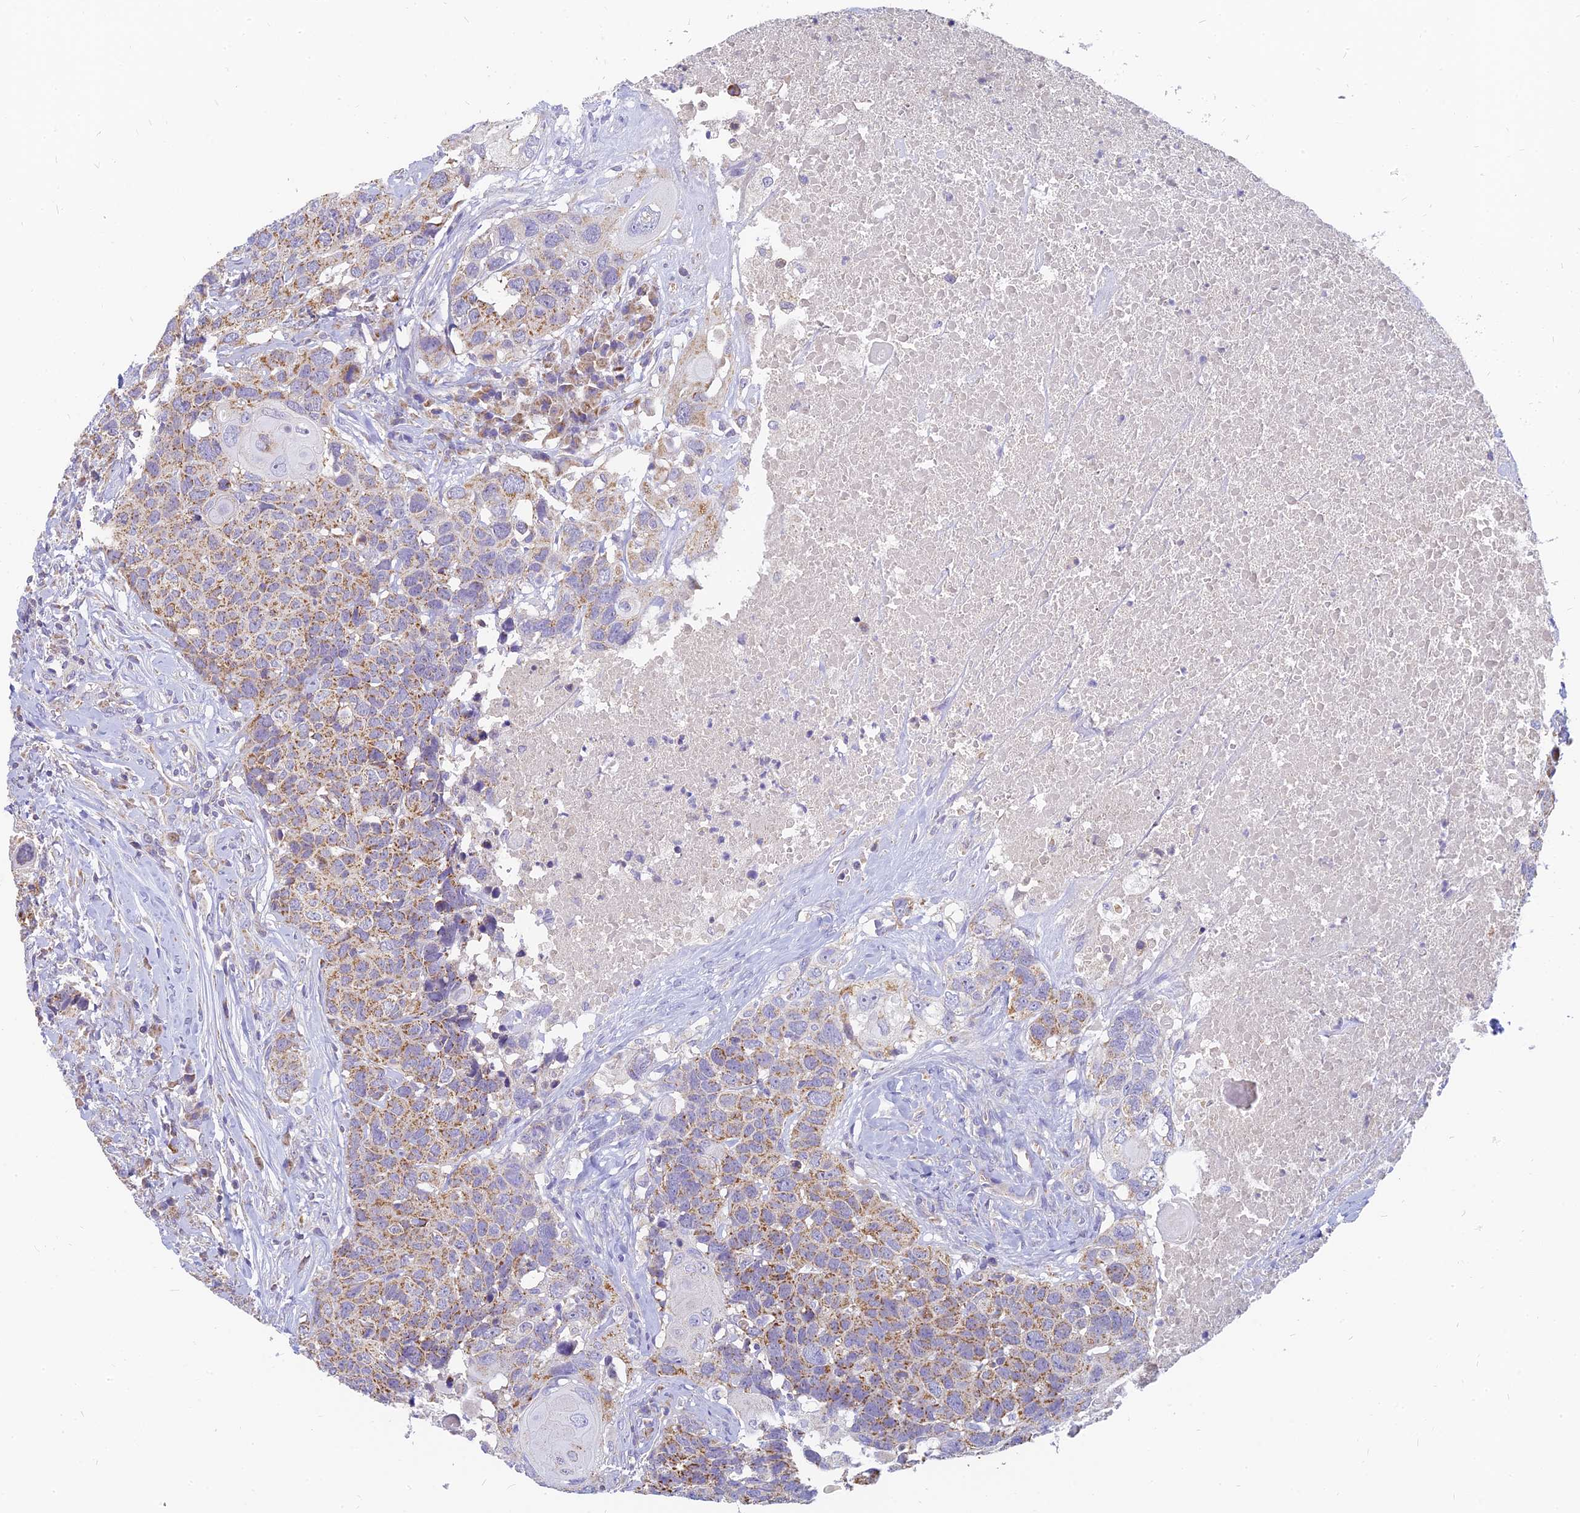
{"staining": {"intensity": "moderate", "quantity": ">75%", "location": "cytoplasmic/membranous"}, "tissue": "head and neck cancer", "cell_type": "Tumor cells", "image_type": "cancer", "snomed": [{"axis": "morphology", "description": "Squamous cell carcinoma, NOS"}, {"axis": "topography", "description": "Head-Neck"}], "caption": "Immunohistochemical staining of human head and neck cancer (squamous cell carcinoma) displays moderate cytoplasmic/membranous protein staining in about >75% of tumor cells.", "gene": "MRPL15", "patient": {"sex": "male", "age": 66}}